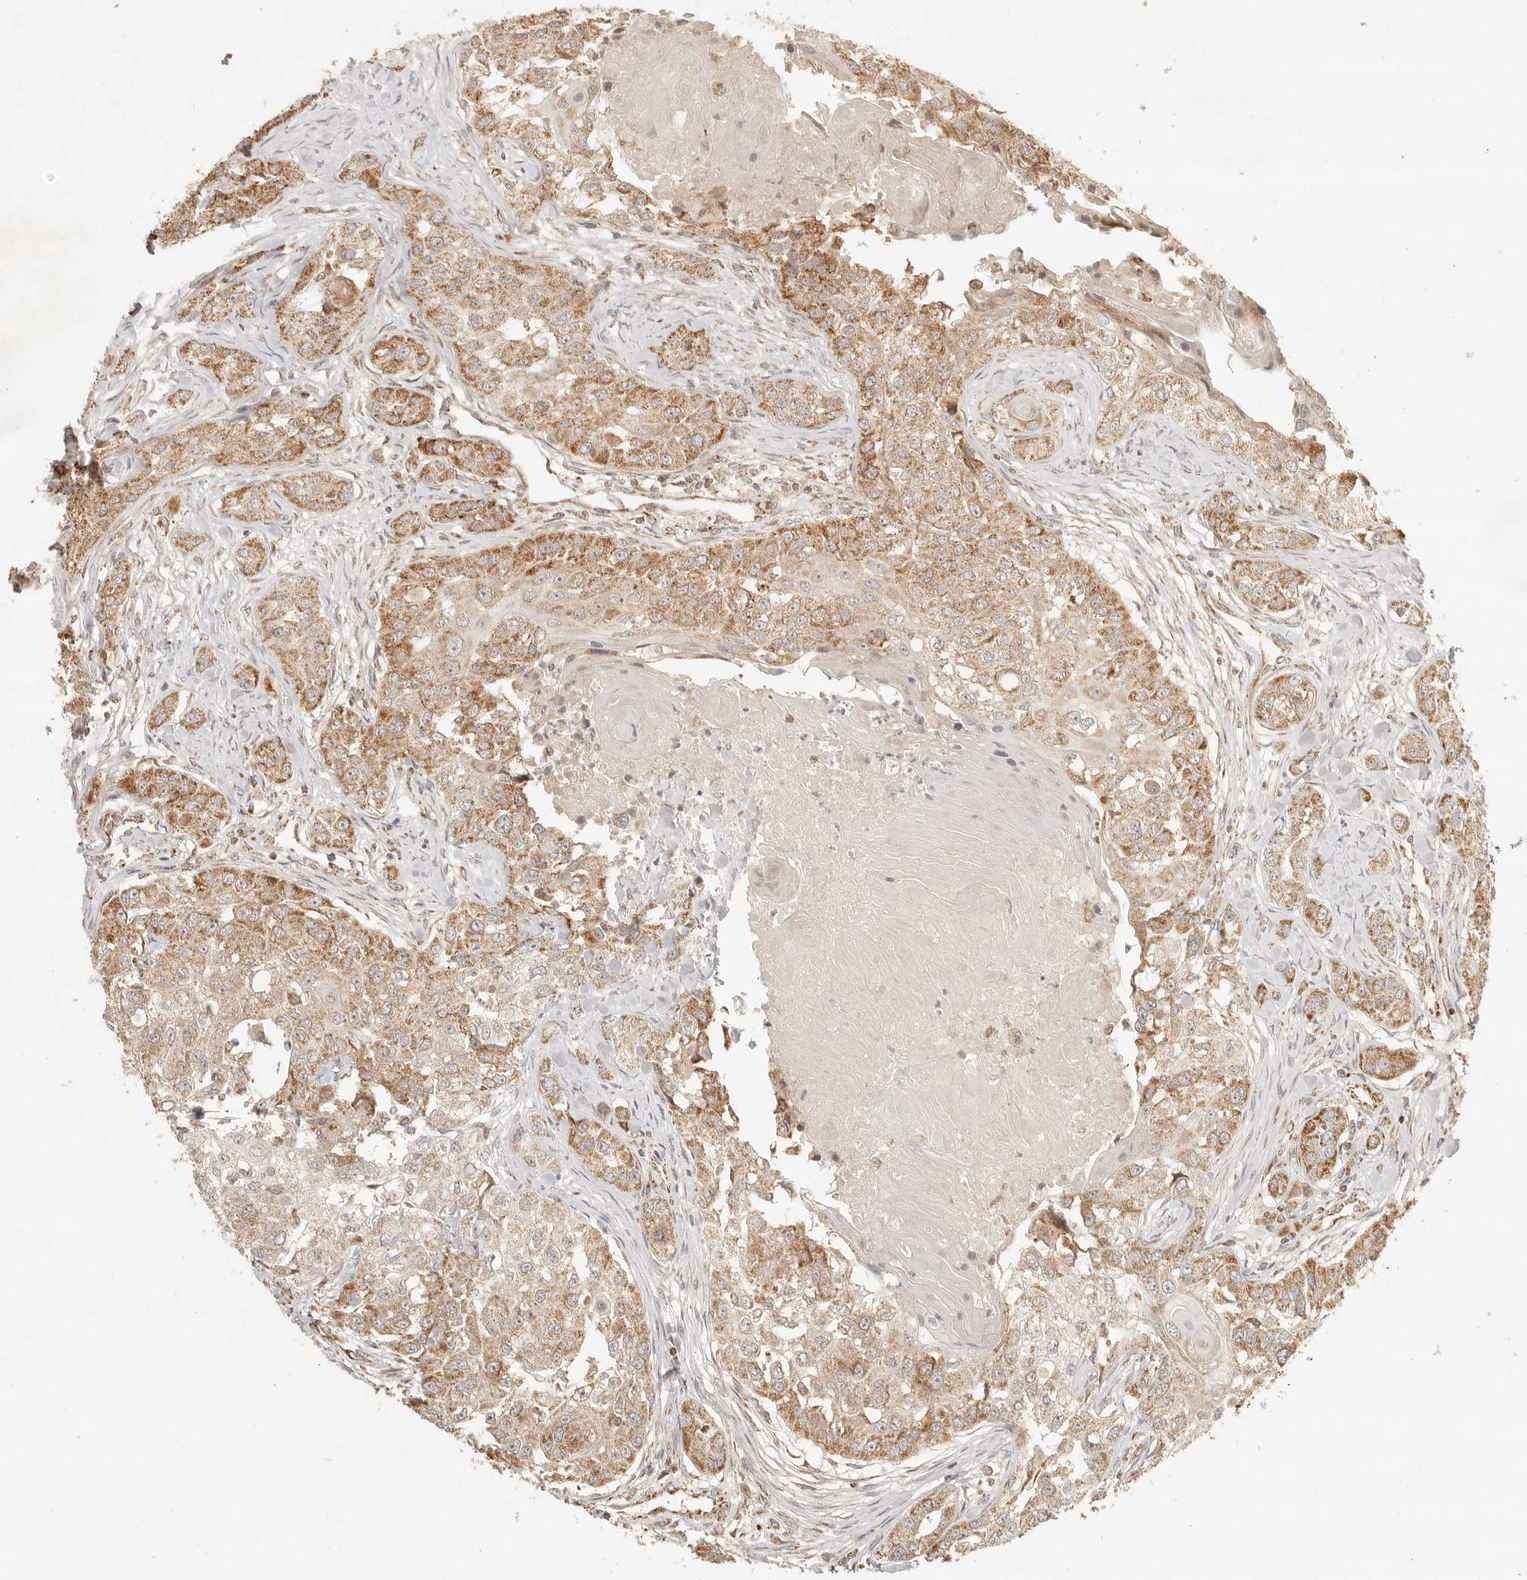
{"staining": {"intensity": "moderate", "quantity": ">75%", "location": "cytoplasmic/membranous"}, "tissue": "head and neck cancer", "cell_type": "Tumor cells", "image_type": "cancer", "snomed": [{"axis": "morphology", "description": "Normal tissue, NOS"}, {"axis": "morphology", "description": "Squamous cell carcinoma, NOS"}, {"axis": "topography", "description": "Skeletal muscle"}, {"axis": "topography", "description": "Head-Neck"}], "caption": "Immunohistochemistry image of neoplastic tissue: human head and neck cancer (squamous cell carcinoma) stained using immunohistochemistry (IHC) reveals medium levels of moderate protein expression localized specifically in the cytoplasmic/membranous of tumor cells, appearing as a cytoplasmic/membranous brown color.", "gene": "MRPL55", "patient": {"sex": "male", "age": 51}}